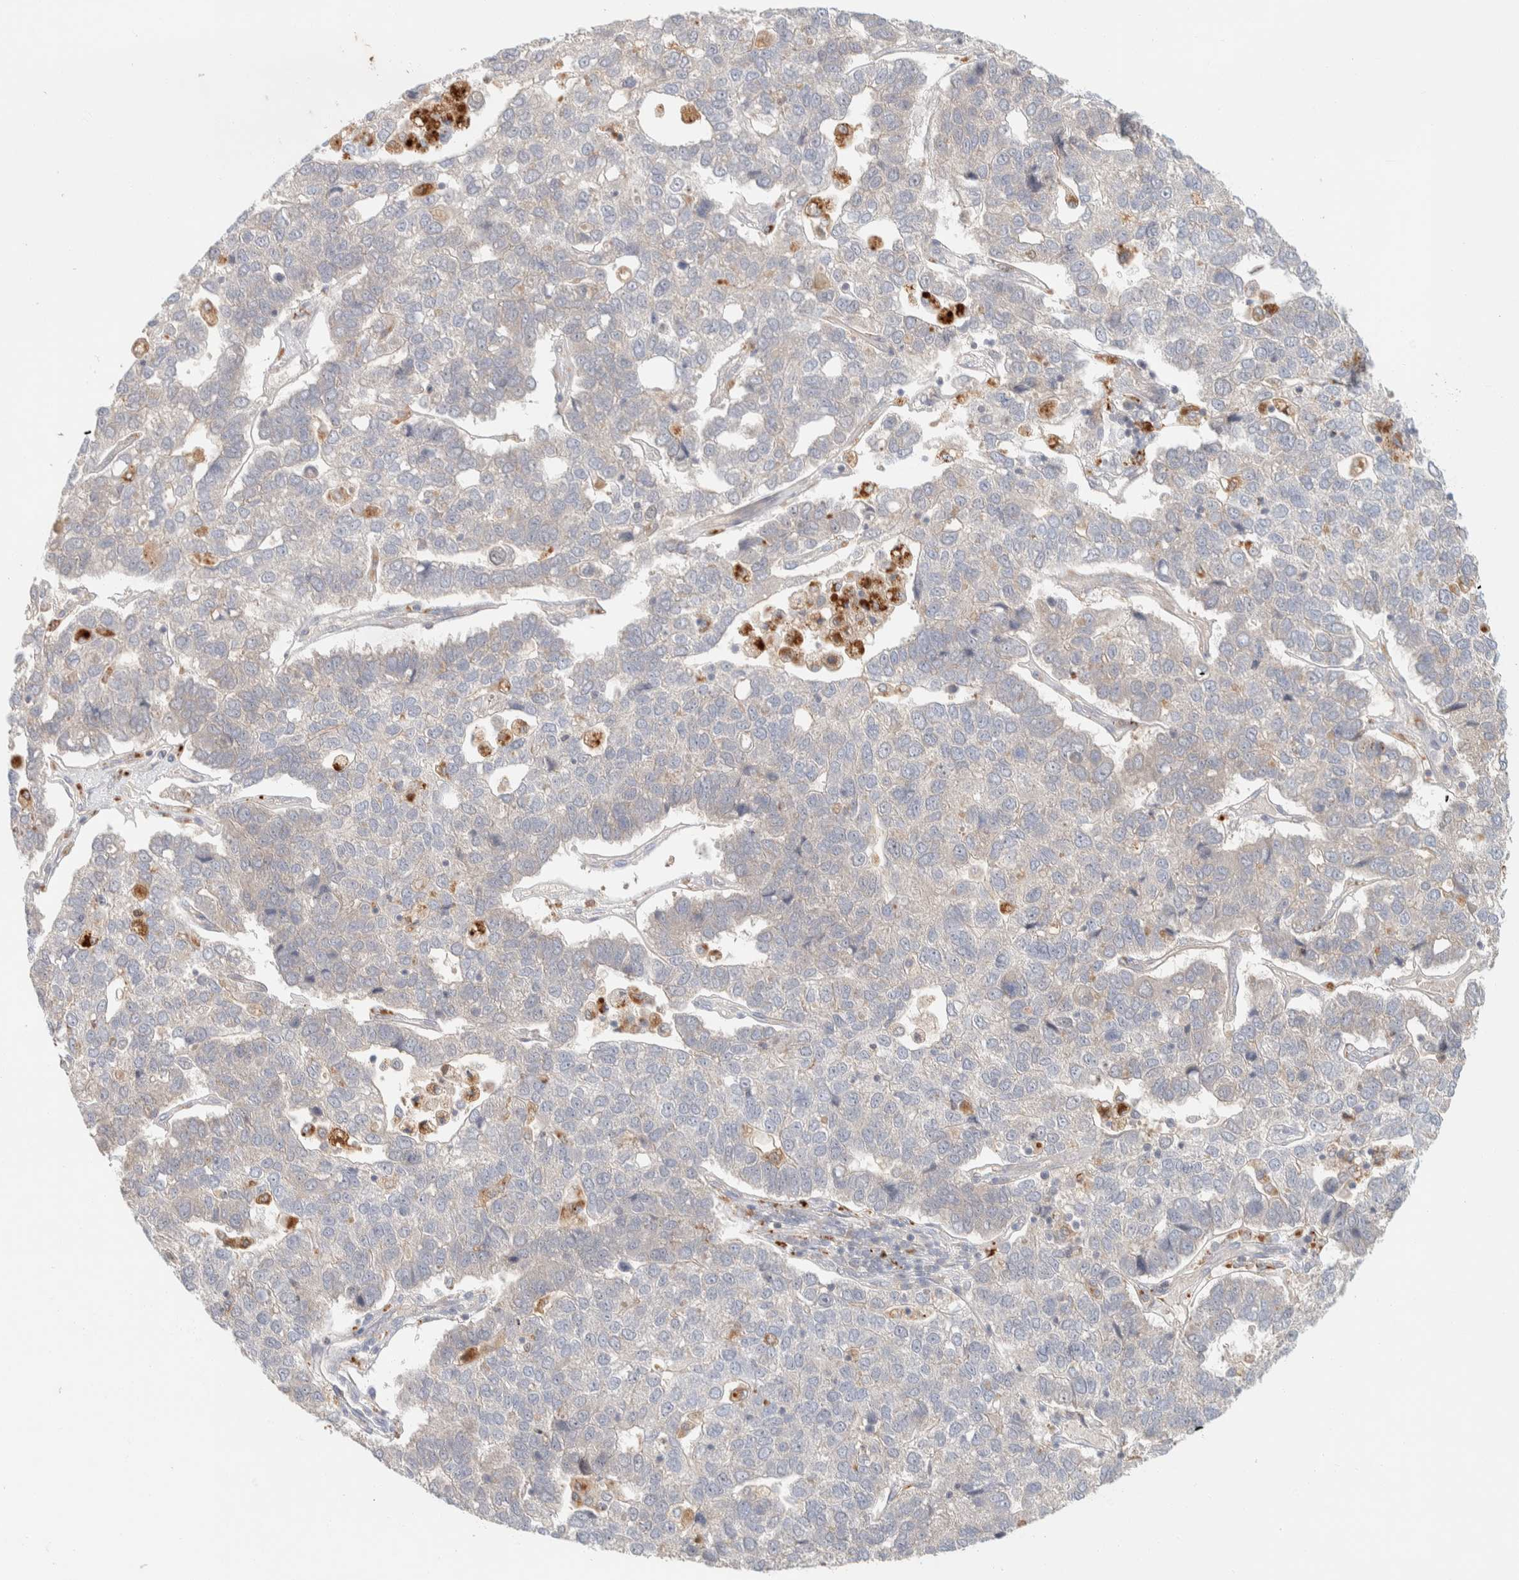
{"staining": {"intensity": "negative", "quantity": "none", "location": "none"}, "tissue": "pancreatic cancer", "cell_type": "Tumor cells", "image_type": "cancer", "snomed": [{"axis": "morphology", "description": "Adenocarcinoma, NOS"}, {"axis": "topography", "description": "Pancreas"}], "caption": "High magnification brightfield microscopy of pancreatic adenocarcinoma stained with DAB (3,3'-diaminobenzidine) (brown) and counterstained with hematoxylin (blue): tumor cells show no significant staining.", "gene": "GCLM", "patient": {"sex": "female", "age": 61}}